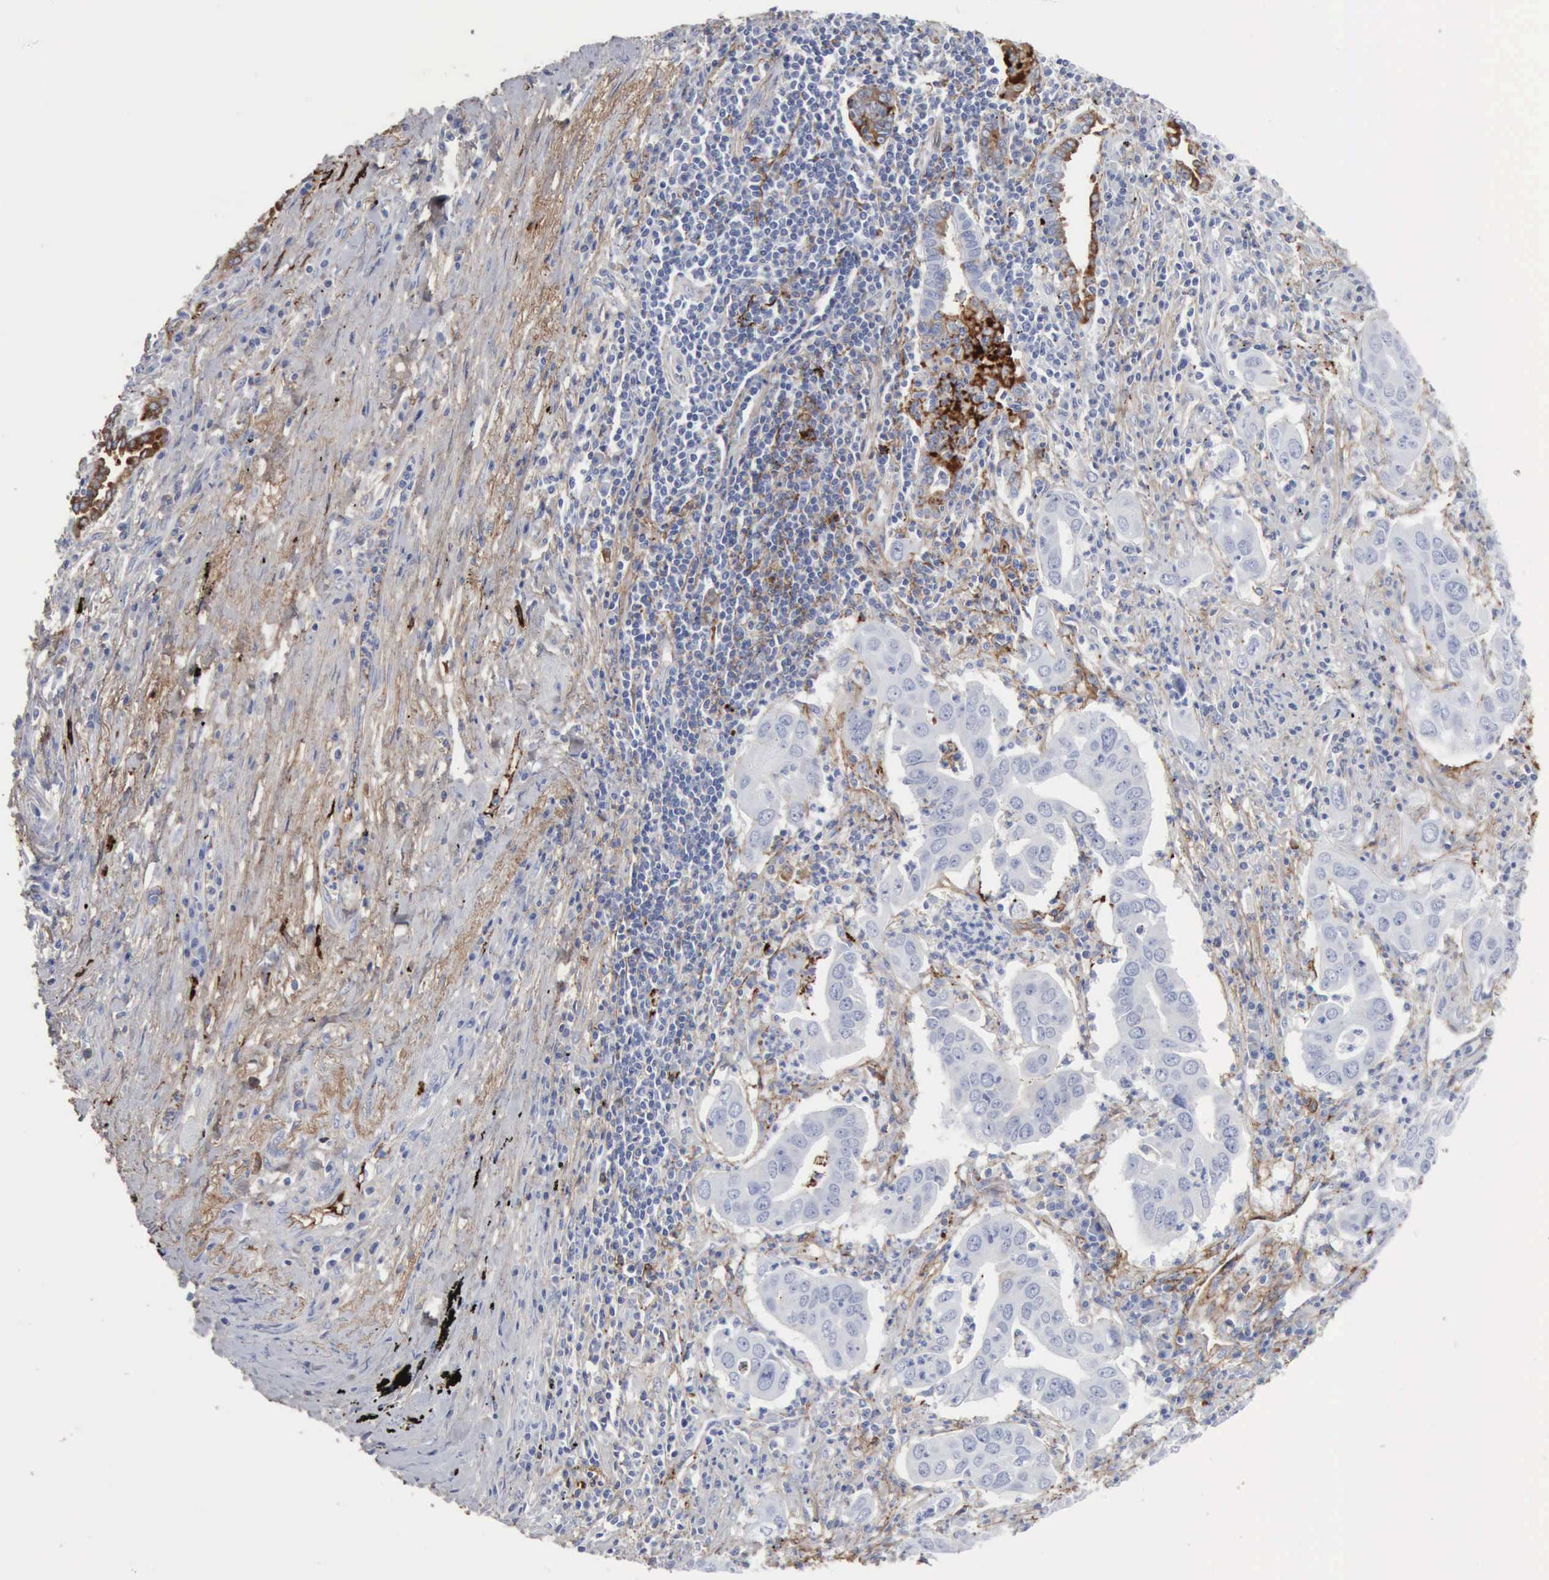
{"staining": {"intensity": "moderate", "quantity": "25%-75%", "location": "cytoplasmic/membranous"}, "tissue": "lung cancer", "cell_type": "Tumor cells", "image_type": "cancer", "snomed": [{"axis": "morphology", "description": "Adenocarcinoma, NOS"}, {"axis": "topography", "description": "Lung"}], "caption": "Lung adenocarcinoma tissue displays moderate cytoplasmic/membranous positivity in about 25%-75% of tumor cells The protein of interest is shown in brown color, while the nuclei are stained blue.", "gene": "C4BPA", "patient": {"sex": "male", "age": 48}}